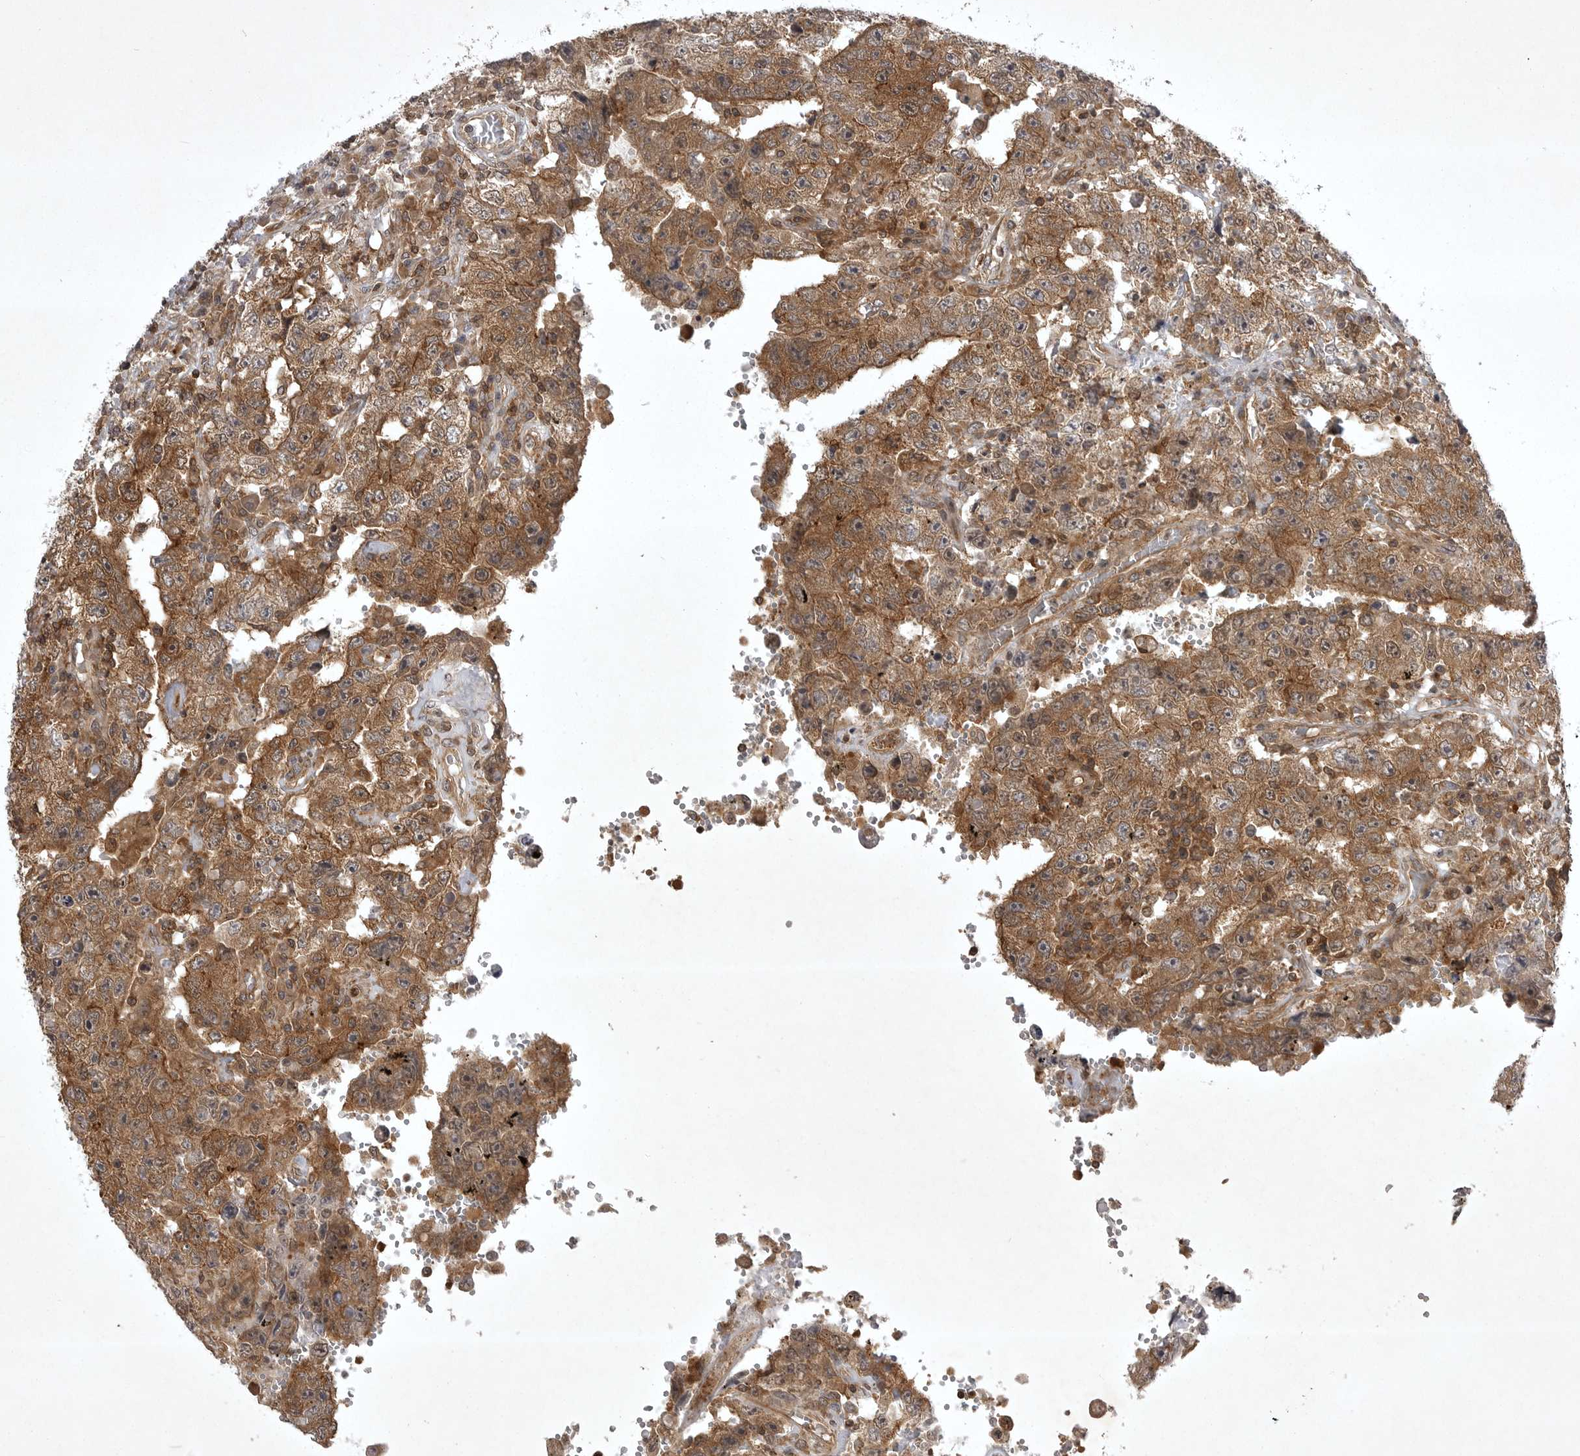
{"staining": {"intensity": "moderate", "quantity": ">75%", "location": "cytoplasmic/membranous"}, "tissue": "testis cancer", "cell_type": "Tumor cells", "image_type": "cancer", "snomed": [{"axis": "morphology", "description": "Carcinoma, Embryonal, NOS"}, {"axis": "topography", "description": "Testis"}], "caption": "The histopathology image reveals immunohistochemical staining of testis cancer (embryonal carcinoma). There is moderate cytoplasmic/membranous staining is seen in approximately >75% of tumor cells.", "gene": "STK24", "patient": {"sex": "male", "age": 26}}